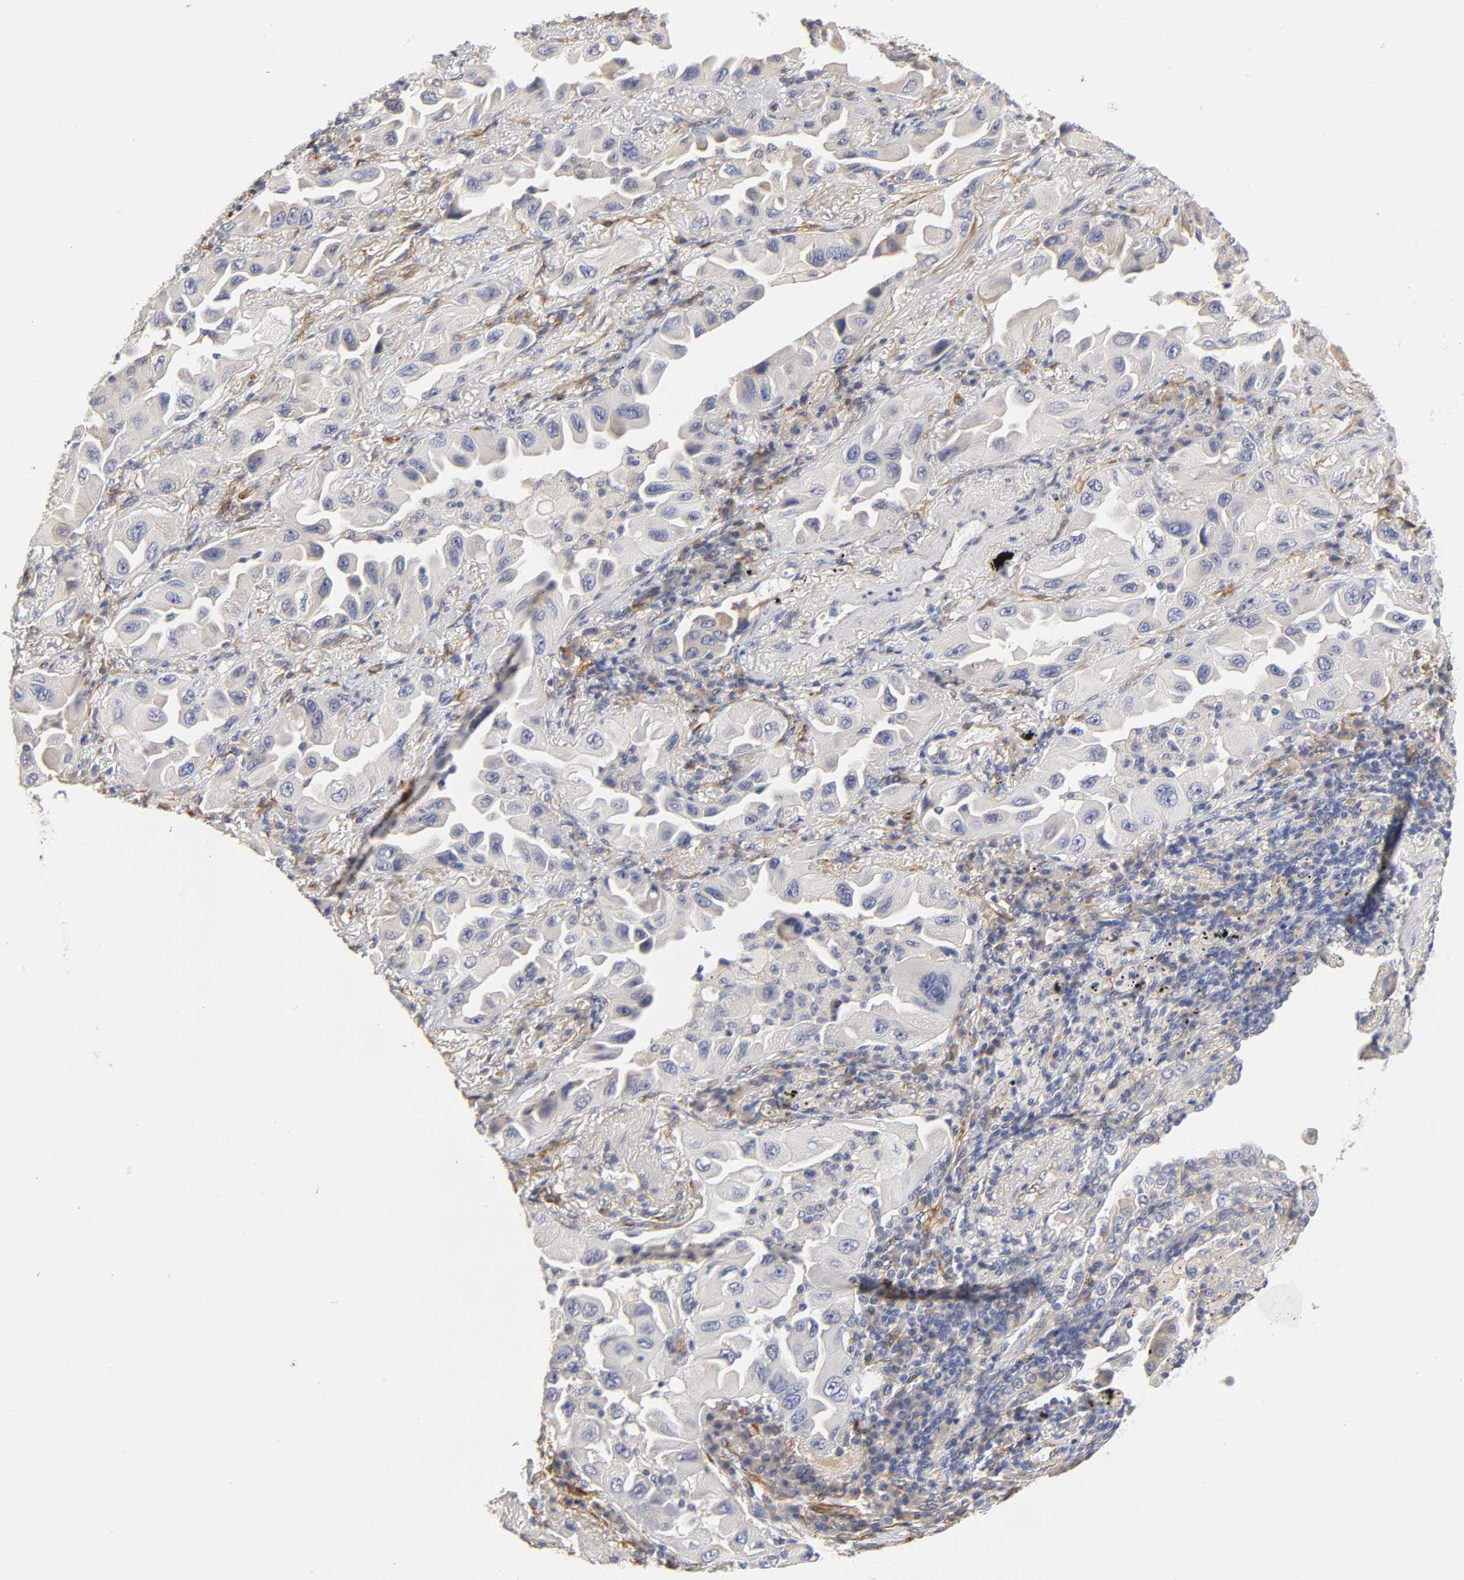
{"staining": {"intensity": "negative", "quantity": "none", "location": "none"}, "tissue": "lung cancer", "cell_type": "Tumor cells", "image_type": "cancer", "snomed": [{"axis": "morphology", "description": "Adenocarcinoma, NOS"}, {"axis": "topography", "description": "Lung"}], "caption": "Protein analysis of adenocarcinoma (lung) displays no significant staining in tumor cells. (DAB (3,3'-diaminobenzidine) immunohistochemistry visualized using brightfield microscopy, high magnification).", "gene": "LAMB1", "patient": {"sex": "female", "age": 65}}